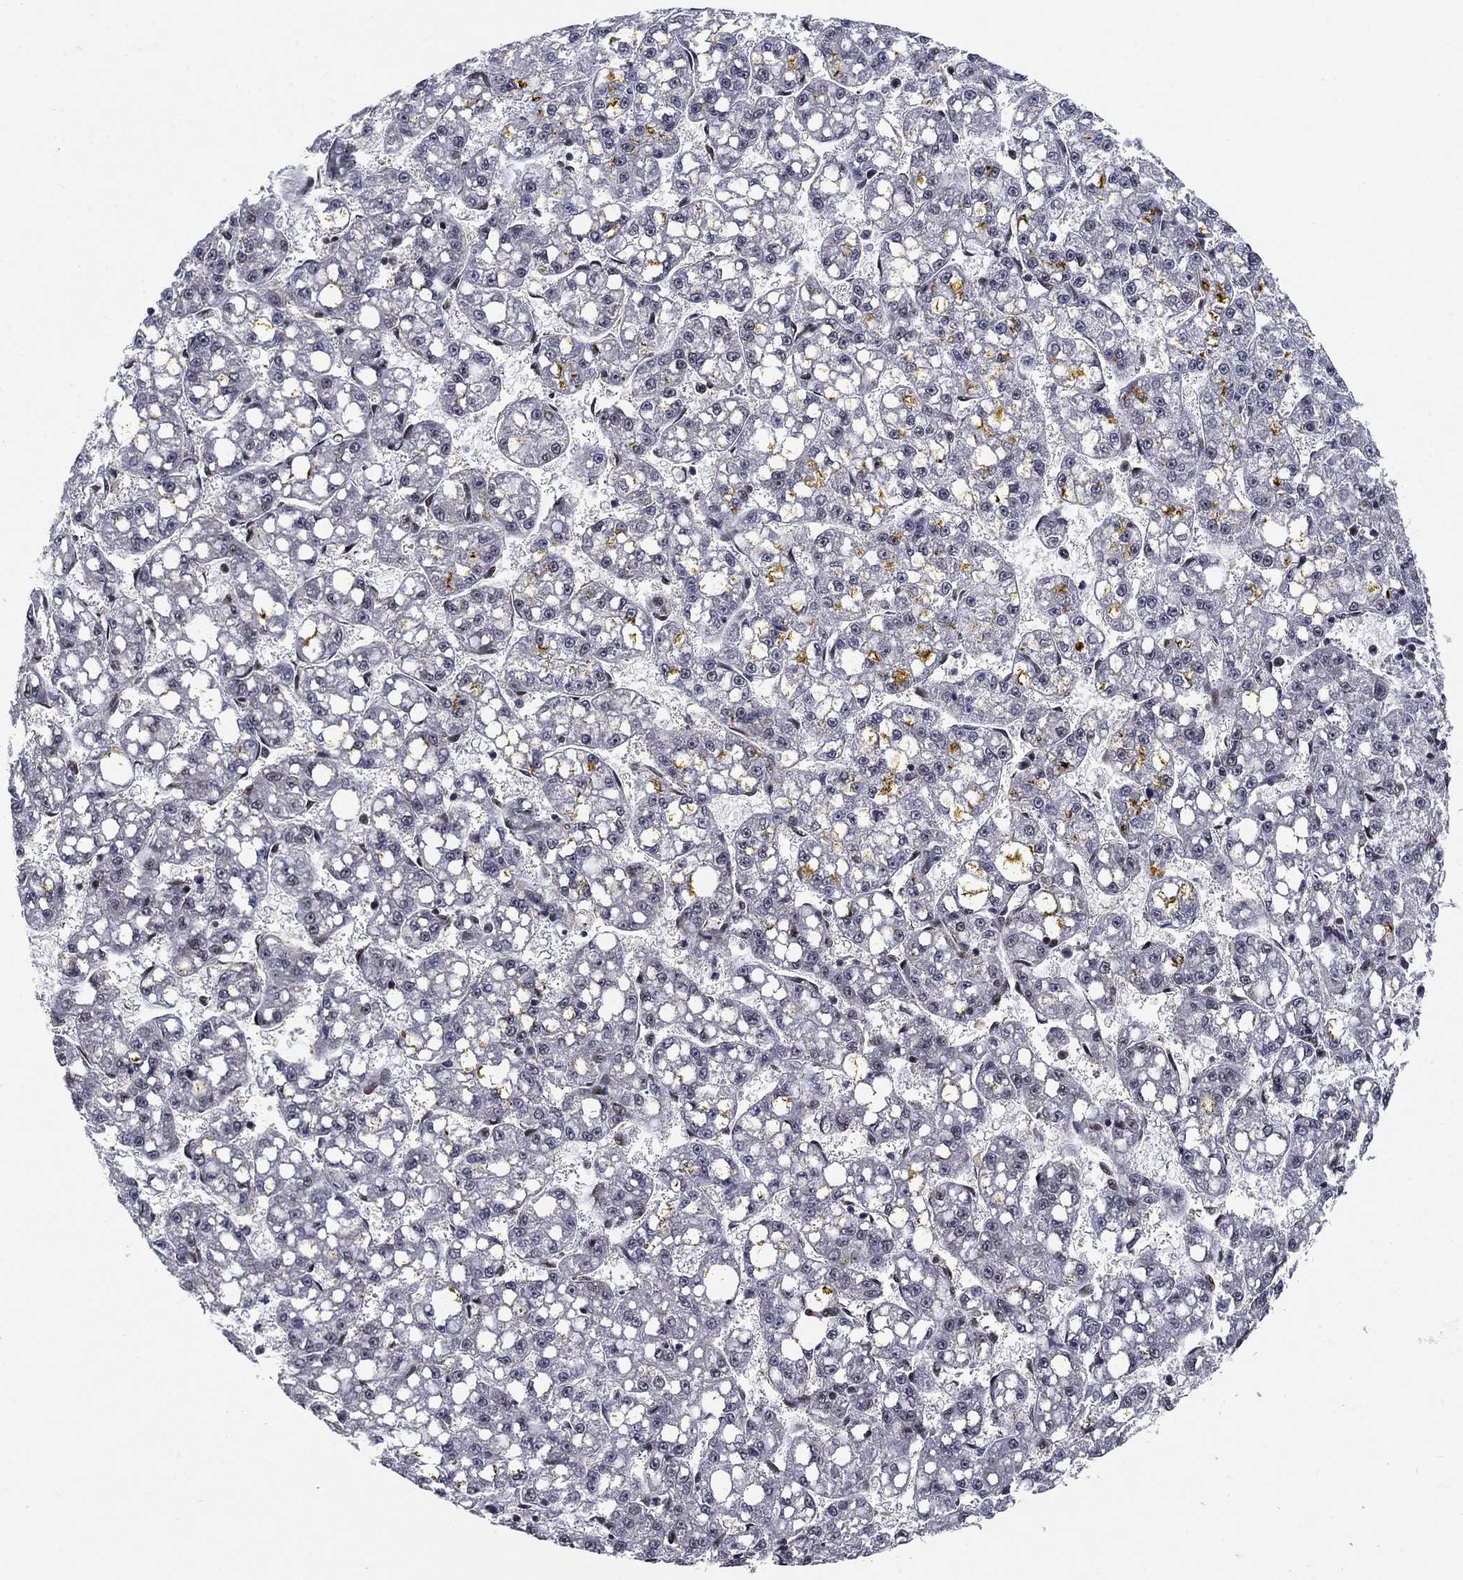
{"staining": {"intensity": "negative", "quantity": "none", "location": "none"}, "tissue": "liver cancer", "cell_type": "Tumor cells", "image_type": "cancer", "snomed": [{"axis": "morphology", "description": "Carcinoma, Hepatocellular, NOS"}, {"axis": "topography", "description": "Liver"}], "caption": "IHC photomicrograph of neoplastic tissue: human hepatocellular carcinoma (liver) stained with DAB reveals no significant protein positivity in tumor cells.", "gene": "RPRD1B", "patient": {"sex": "female", "age": 65}}